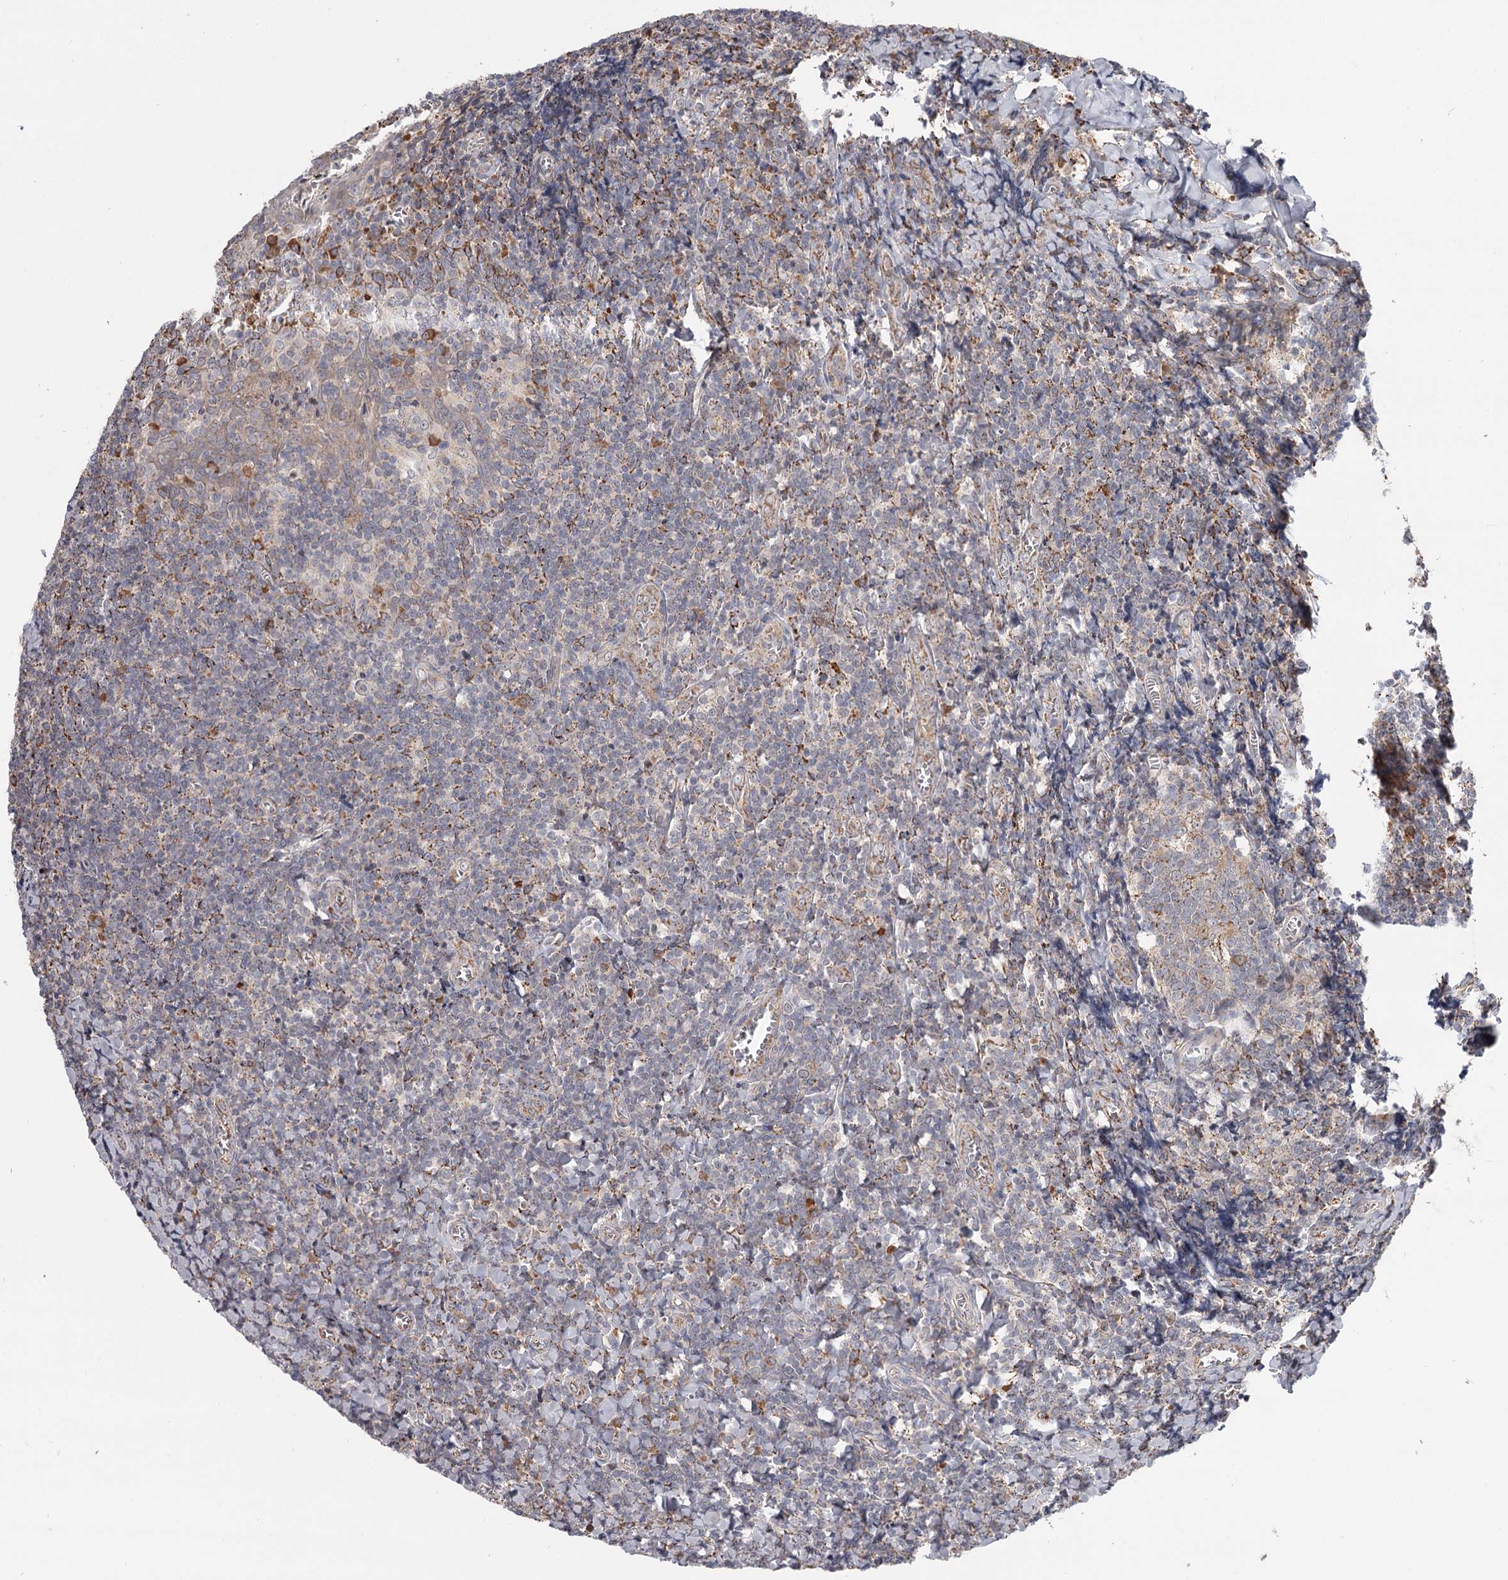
{"staining": {"intensity": "moderate", "quantity": "25%-75%", "location": "cytoplasmic/membranous"}, "tissue": "tonsil", "cell_type": "Germinal center cells", "image_type": "normal", "snomed": [{"axis": "morphology", "description": "Normal tissue, NOS"}, {"axis": "topography", "description": "Tonsil"}], "caption": "An image of tonsil stained for a protein exhibits moderate cytoplasmic/membranous brown staining in germinal center cells.", "gene": "CDC123", "patient": {"sex": "male", "age": 27}}